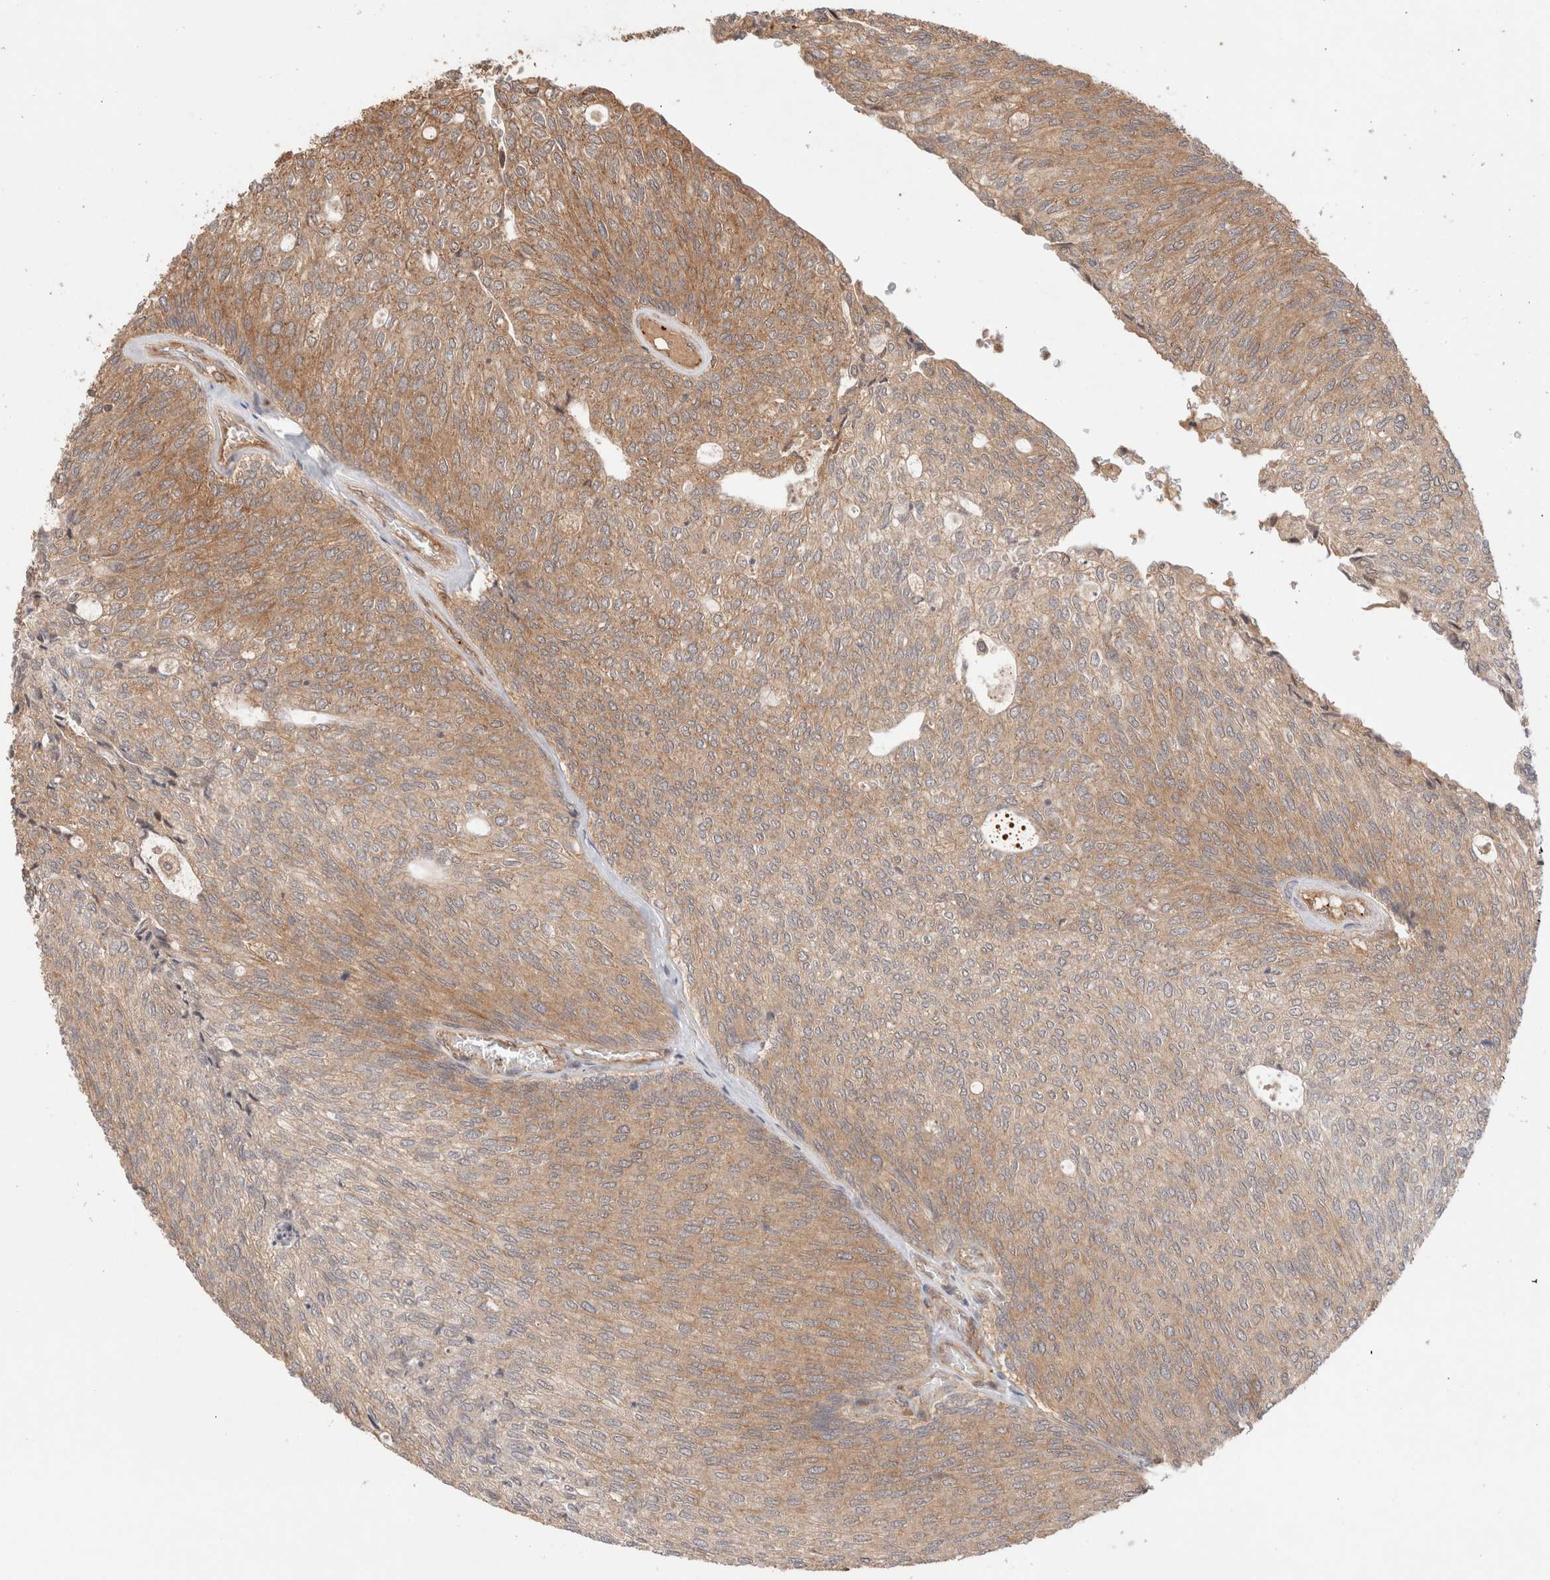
{"staining": {"intensity": "moderate", "quantity": ">75%", "location": "cytoplasmic/membranous"}, "tissue": "urothelial cancer", "cell_type": "Tumor cells", "image_type": "cancer", "snomed": [{"axis": "morphology", "description": "Urothelial carcinoma, Low grade"}, {"axis": "topography", "description": "Urinary bladder"}], "caption": "The micrograph displays a brown stain indicating the presence of a protein in the cytoplasmic/membranous of tumor cells in urothelial cancer. Nuclei are stained in blue.", "gene": "SIKE1", "patient": {"sex": "female", "age": 79}}